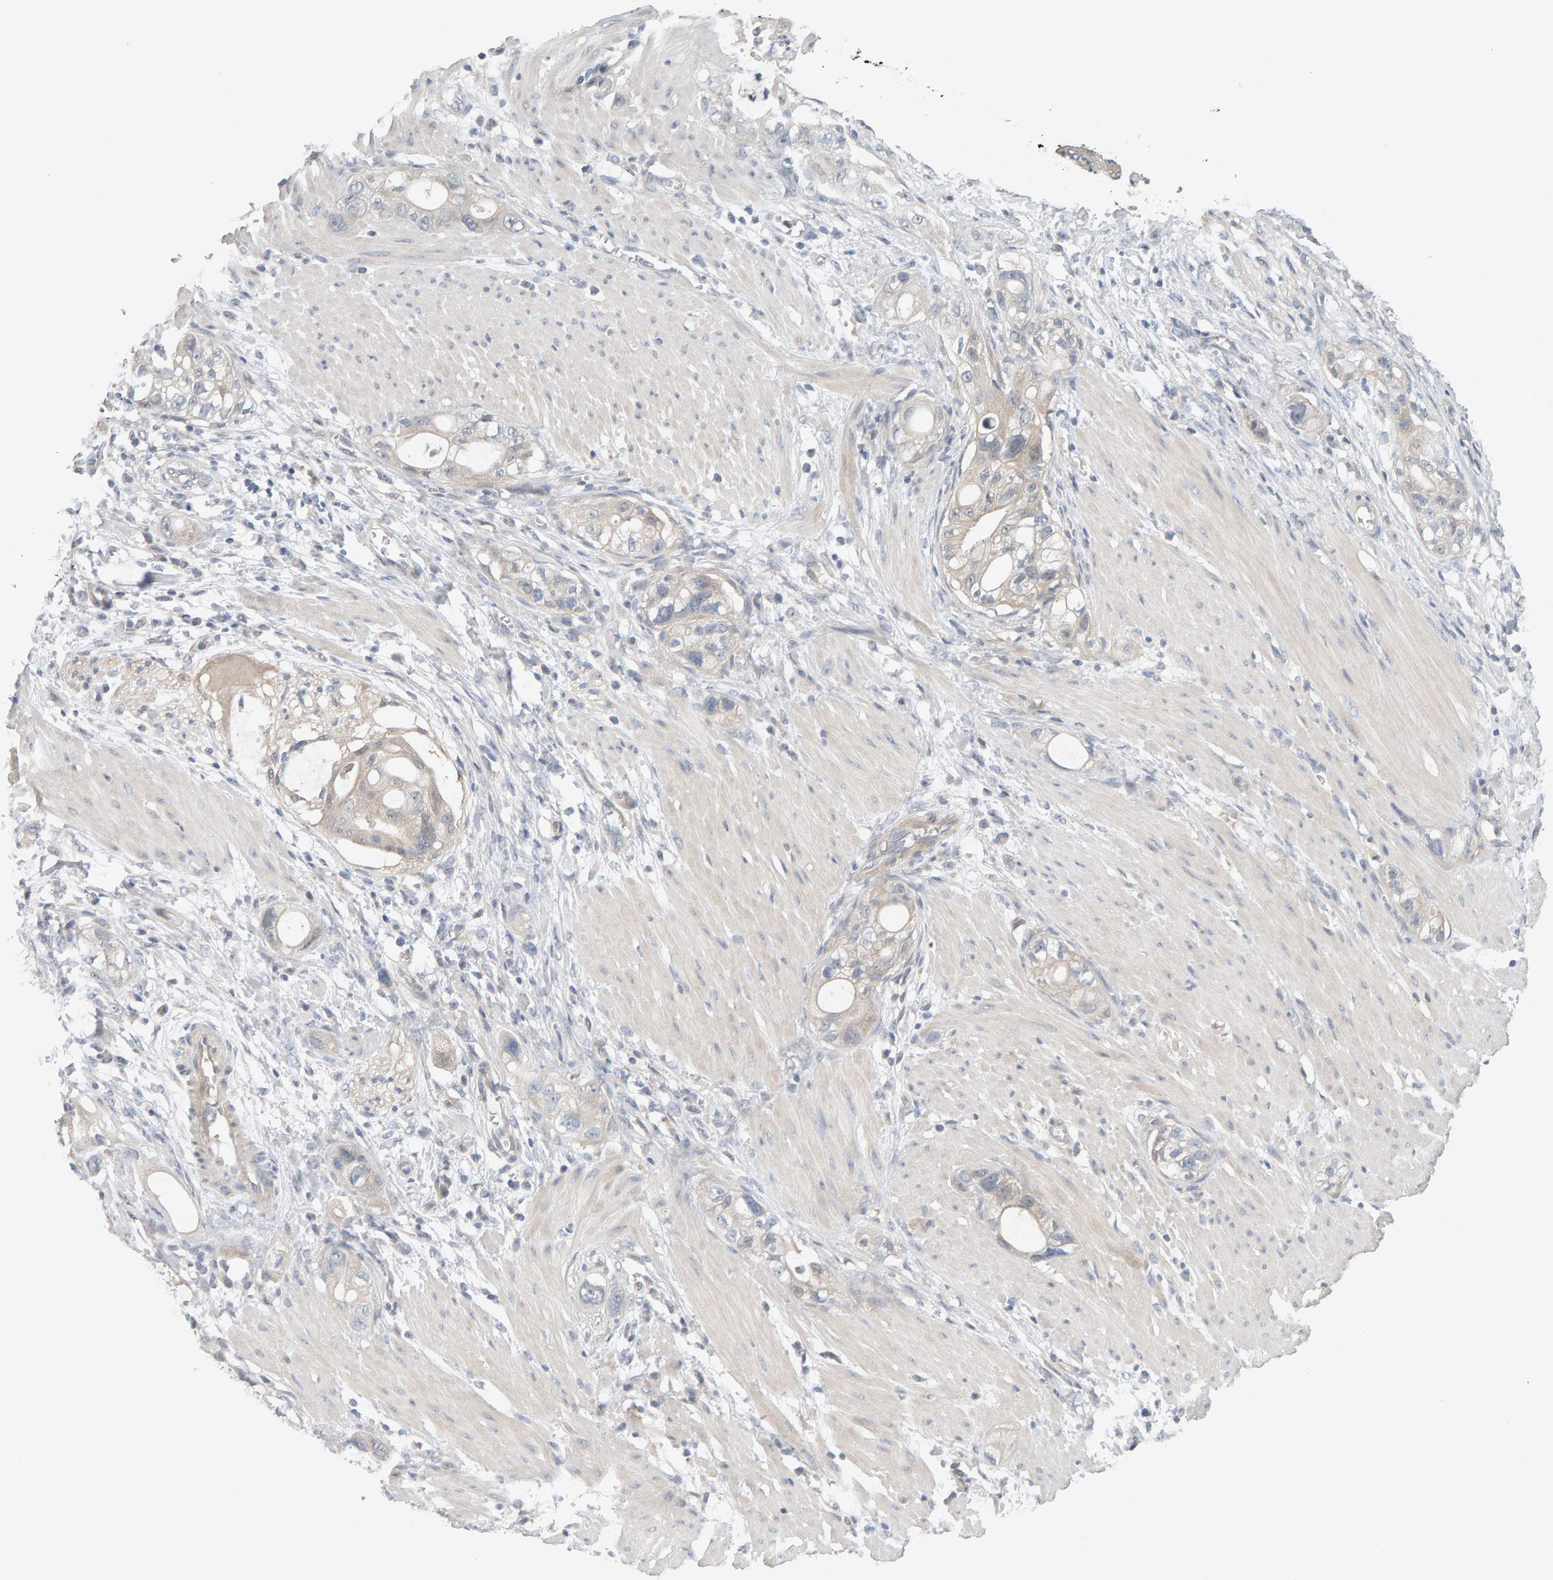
{"staining": {"intensity": "negative", "quantity": "none", "location": "none"}, "tissue": "stomach cancer", "cell_type": "Tumor cells", "image_type": "cancer", "snomed": [{"axis": "morphology", "description": "Adenocarcinoma, NOS"}, {"axis": "topography", "description": "Stomach"}, {"axis": "topography", "description": "Stomach, lower"}], "caption": "A histopathology image of human stomach cancer (adenocarcinoma) is negative for staining in tumor cells.", "gene": "GFUS", "patient": {"sex": "female", "age": 48}}